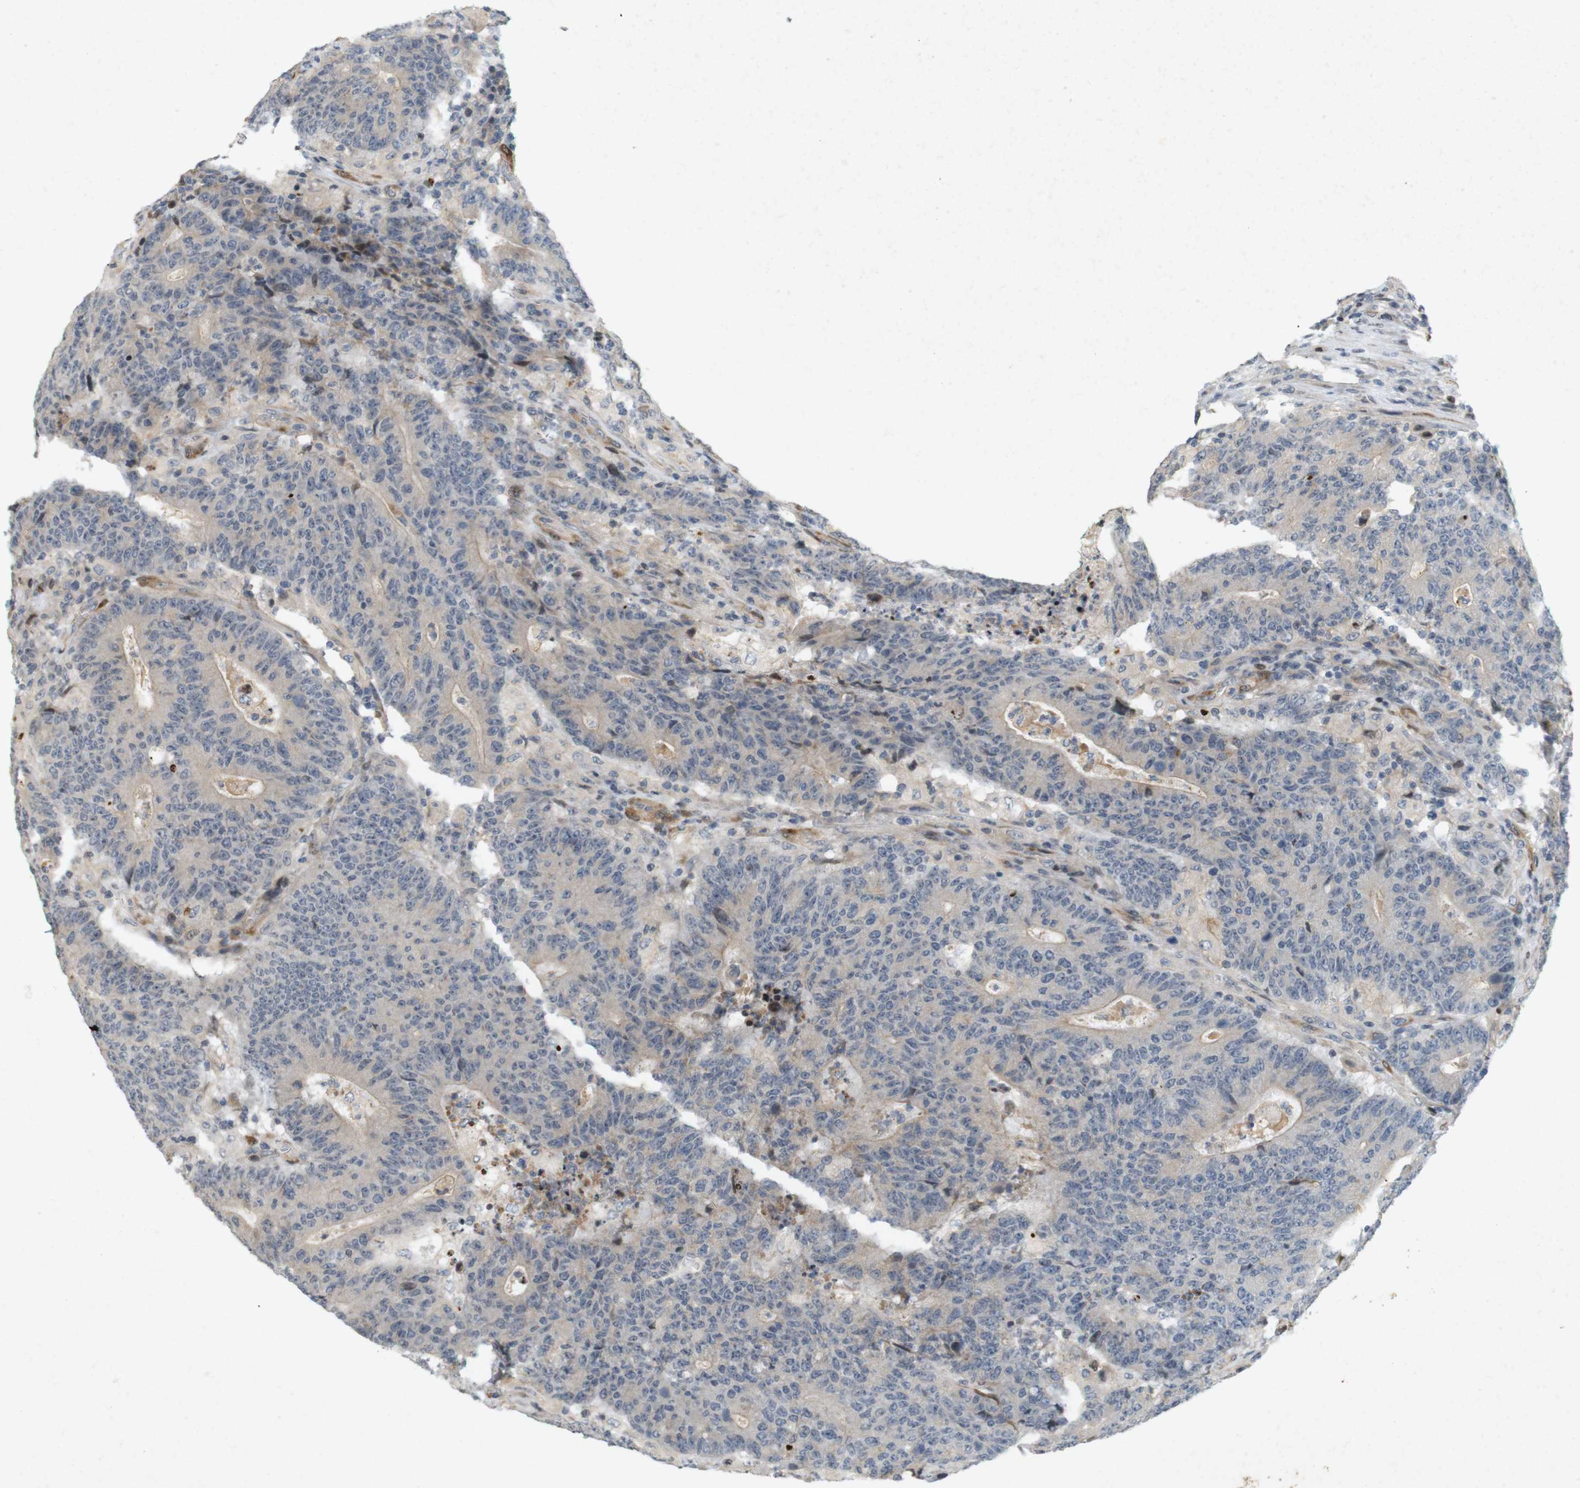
{"staining": {"intensity": "negative", "quantity": "none", "location": "none"}, "tissue": "colorectal cancer", "cell_type": "Tumor cells", "image_type": "cancer", "snomed": [{"axis": "morphology", "description": "Normal tissue, NOS"}, {"axis": "morphology", "description": "Adenocarcinoma, NOS"}, {"axis": "topography", "description": "Colon"}], "caption": "Colorectal cancer was stained to show a protein in brown. There is no significant staining in tumor cells.", "gene": "PPP1R14A", "patient": {"sex": "female", "age": 75}}